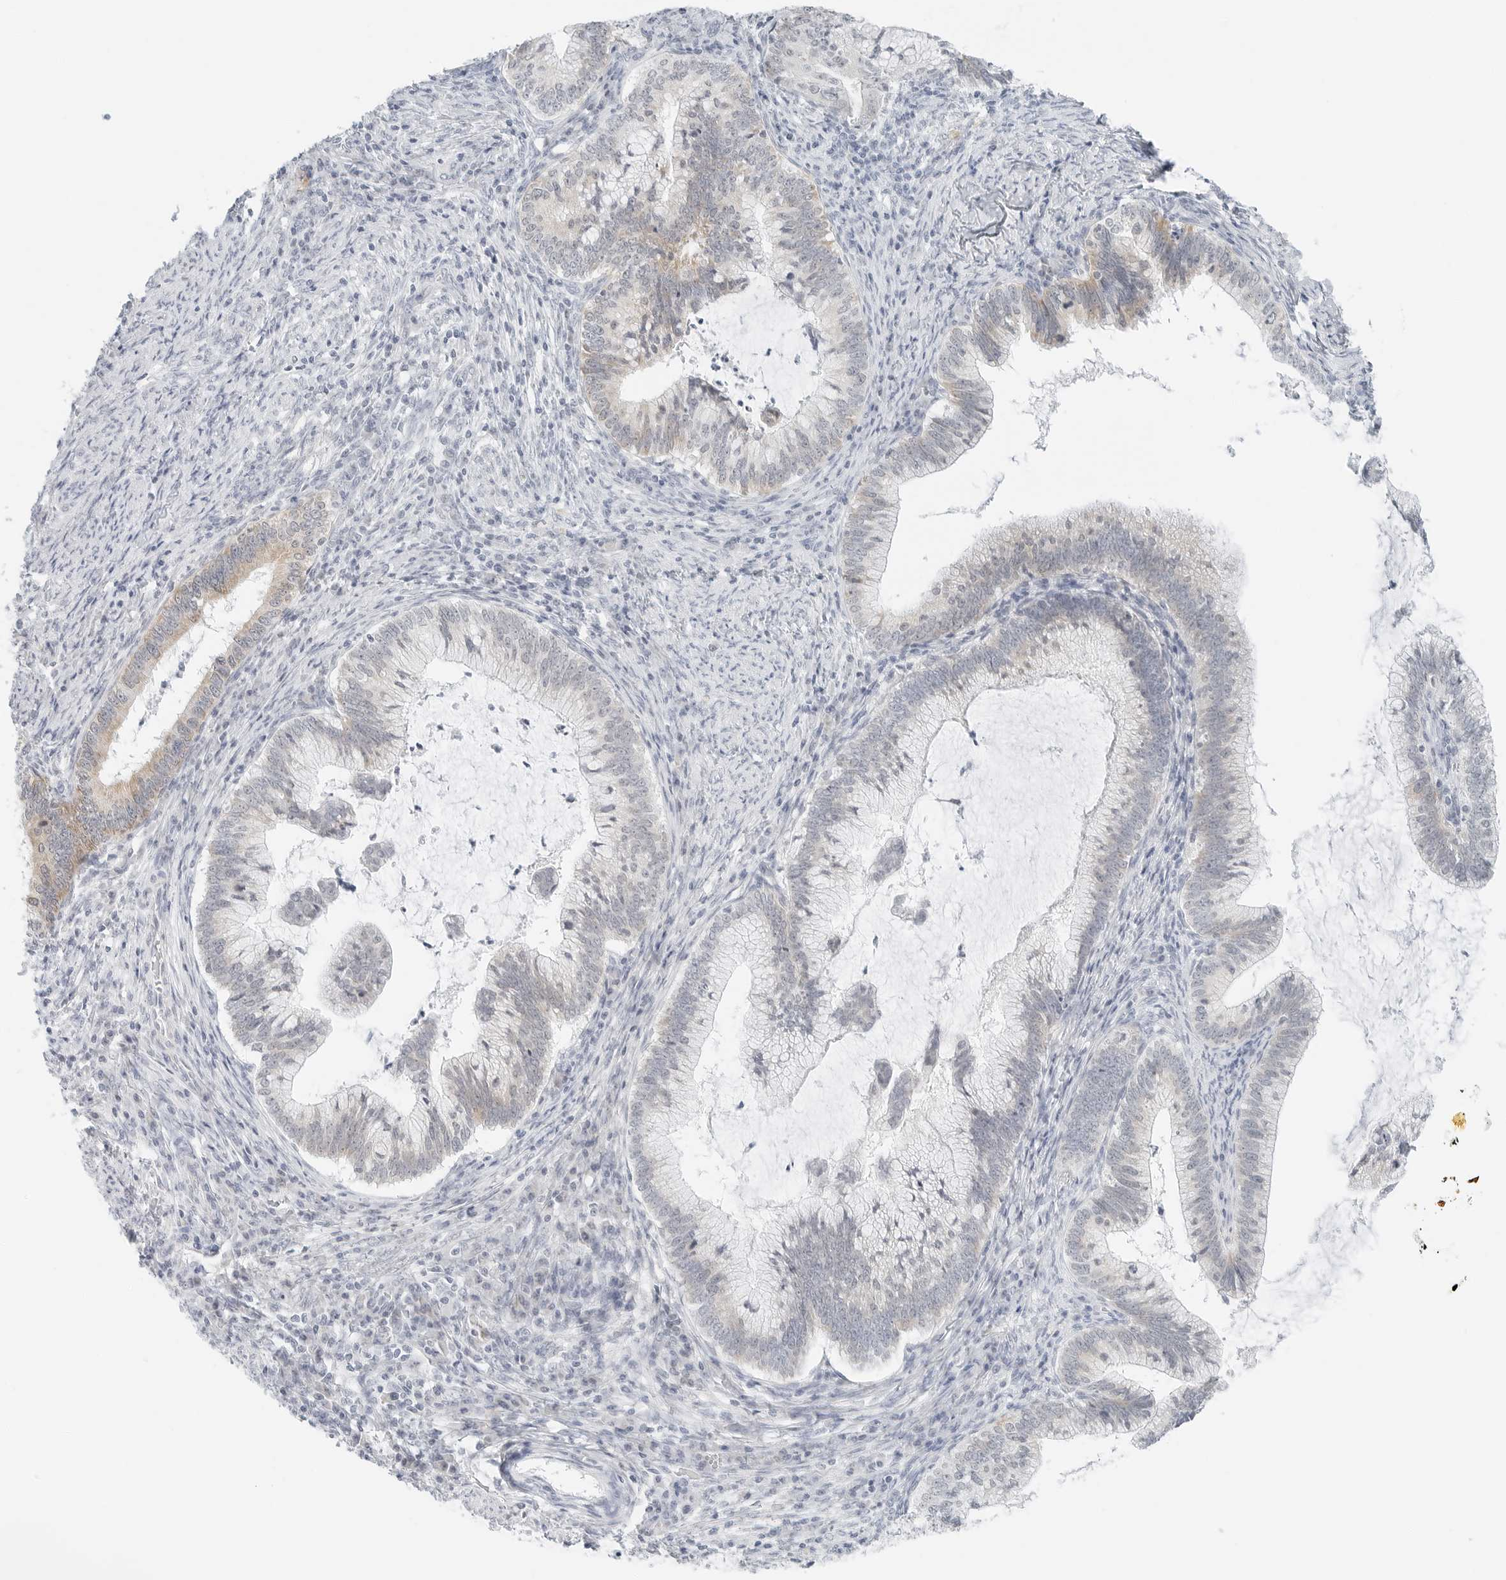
{"staining": {"intensity": "weak", "quantity": "<25%", "location": "cytoplasmic/membranous"}, "tissue": "cervical cancer", "cell_type": "Tumor cells", "image_type": "cancer", "snomed": [{"axis": "morphology", "description": "Adenocarcinoma, NOS"}, {"axis": "topography", "description": "Cervix"}], "caption": "A high-resolution photomicrograph shows immunohistochemistry staining of cervical cancer (adenocarcinoma), which shows no significant expression in tumor cells.", "gene": "CCSAP", "patient": {"sex": "female", "age": 36}}